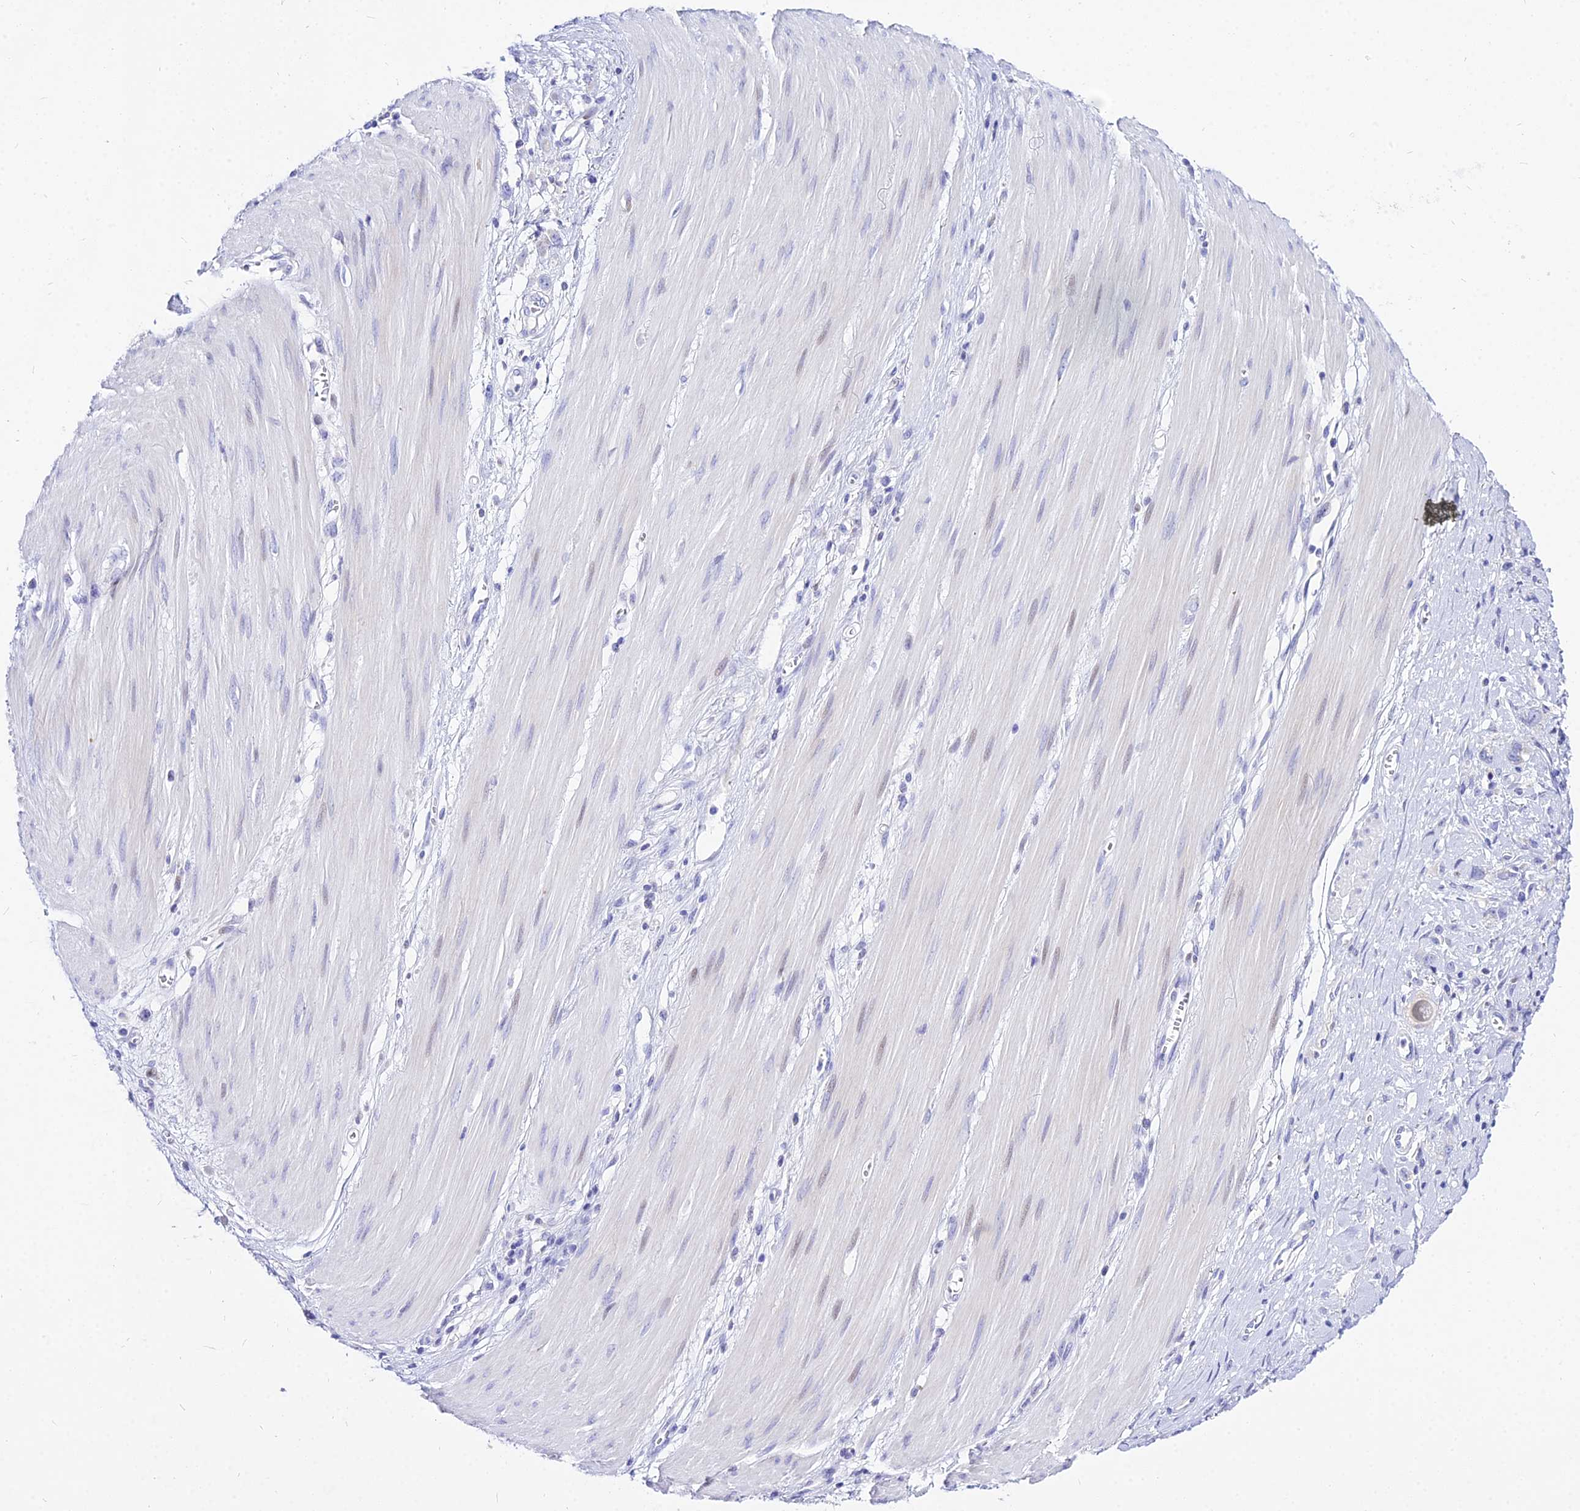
{"staining": {"intensity": "negative", "quantity": "none", "location": "none"}, "tissue": "stomach cancer", "cell_type": "Tumor cells", "image_type": "cancer", "snomed": [{"axis": "morphology", "description": "Adenocarcinoma, NOS"}, {"axis": "topography", "description": "Stomach"}], "caption": "Tumor cells show no significant protein staining in adenocarcinoma (stomach). The staining was performed using DAB to visualize the protein expression in brown, while the nuclei were stained in blue with hematoxylin (Magnification: 20x).", "gene": "CARD18", "patient": {"sex": "female", "age": 76}}